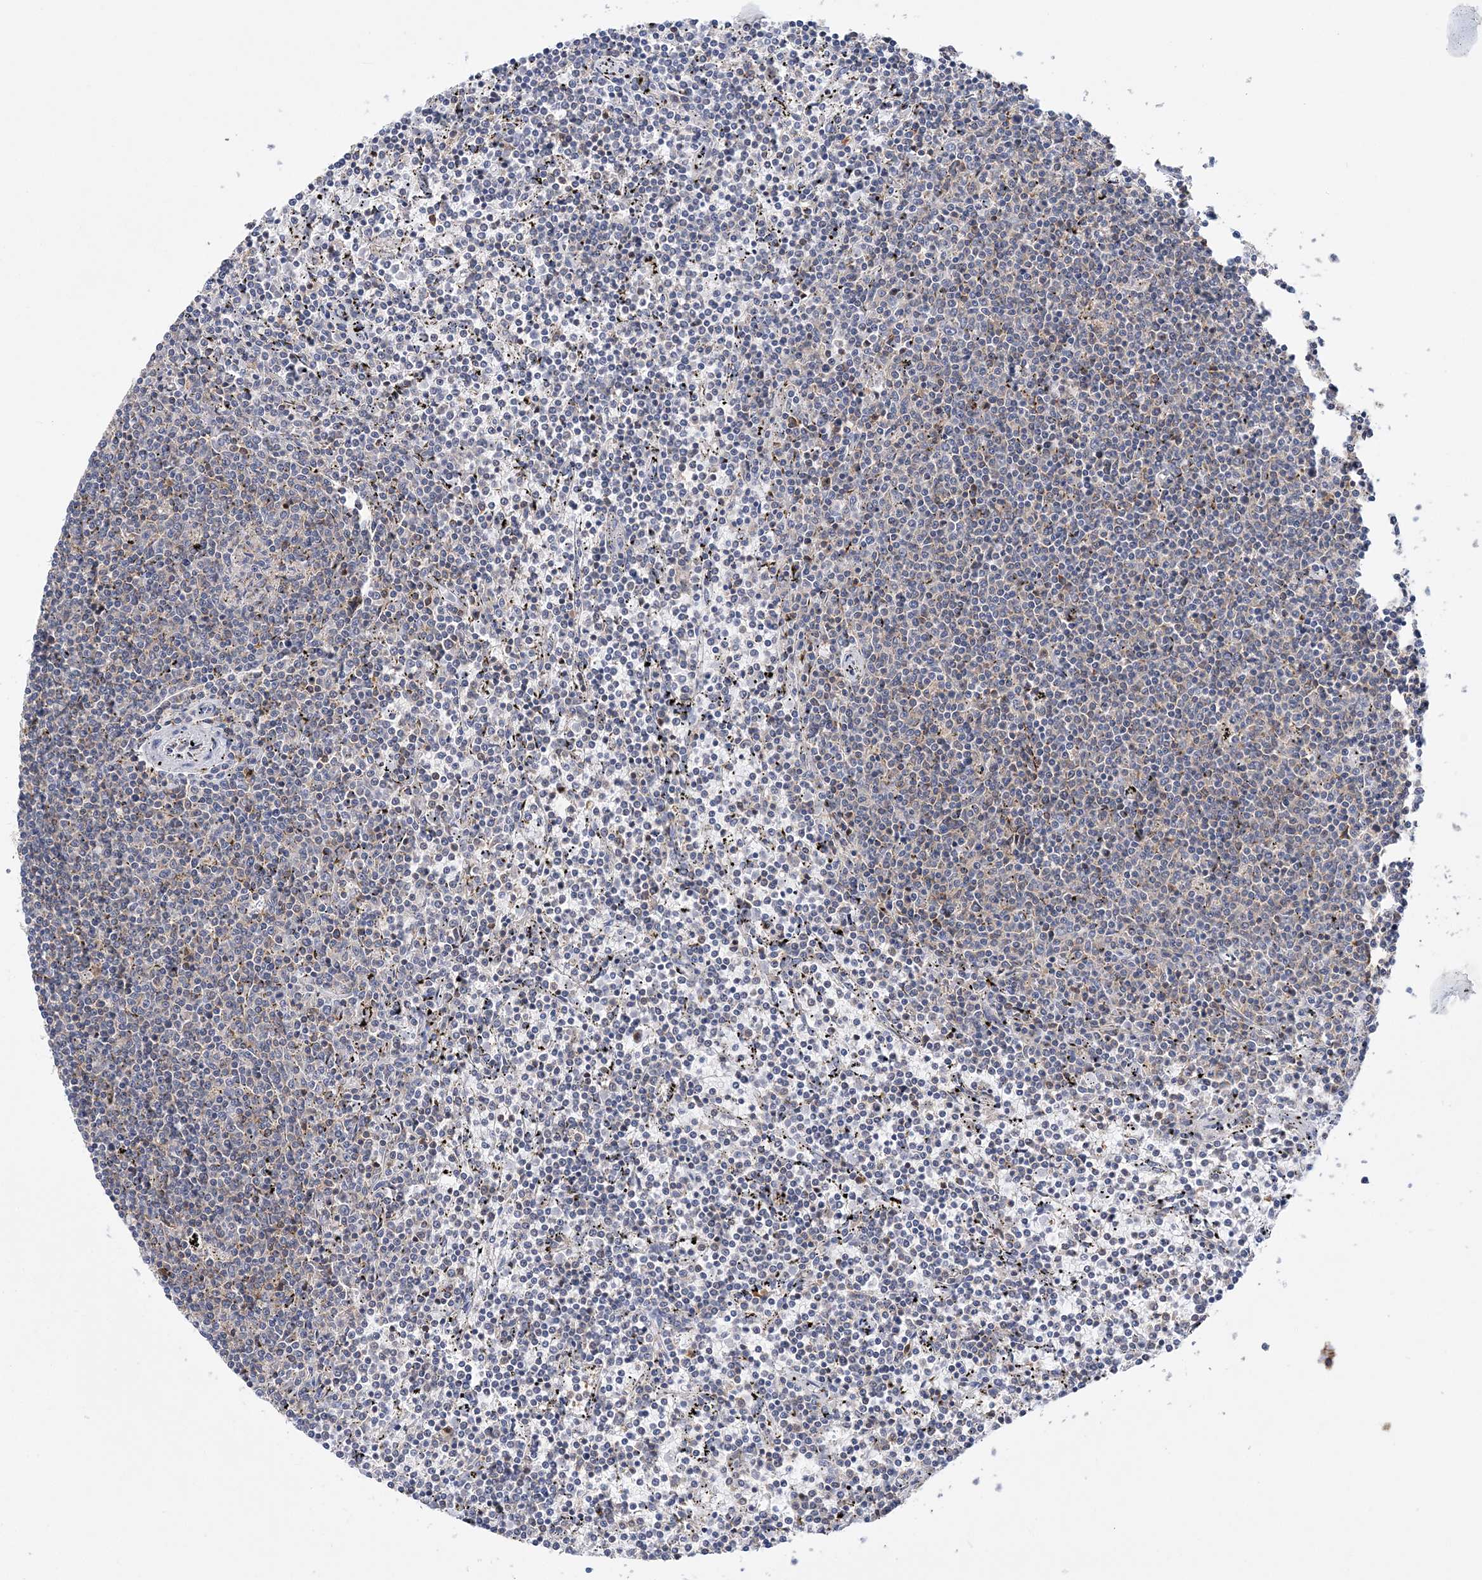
{"staining": {"intensity": "negative", "quantity": "none", "location": "none"}, "tissue": "lymphoma", "cell_type": "Tumor cells", "image_type": "cancer", "snomed": [{"axis": "morphology", "description": "Malignant lymphoma, non-Hodgkin's type, Low grade"}, {"axis": "topography", "description": "Spleen"}], "caption": "This is an immunohistochemistry (IHC) image of human malignant lymphoma, non-Hodgkin's type (low-grade). There is no expression in tumor cells.", "gene": "TTC32", "patient": {"sex": "female", "age": 50}}